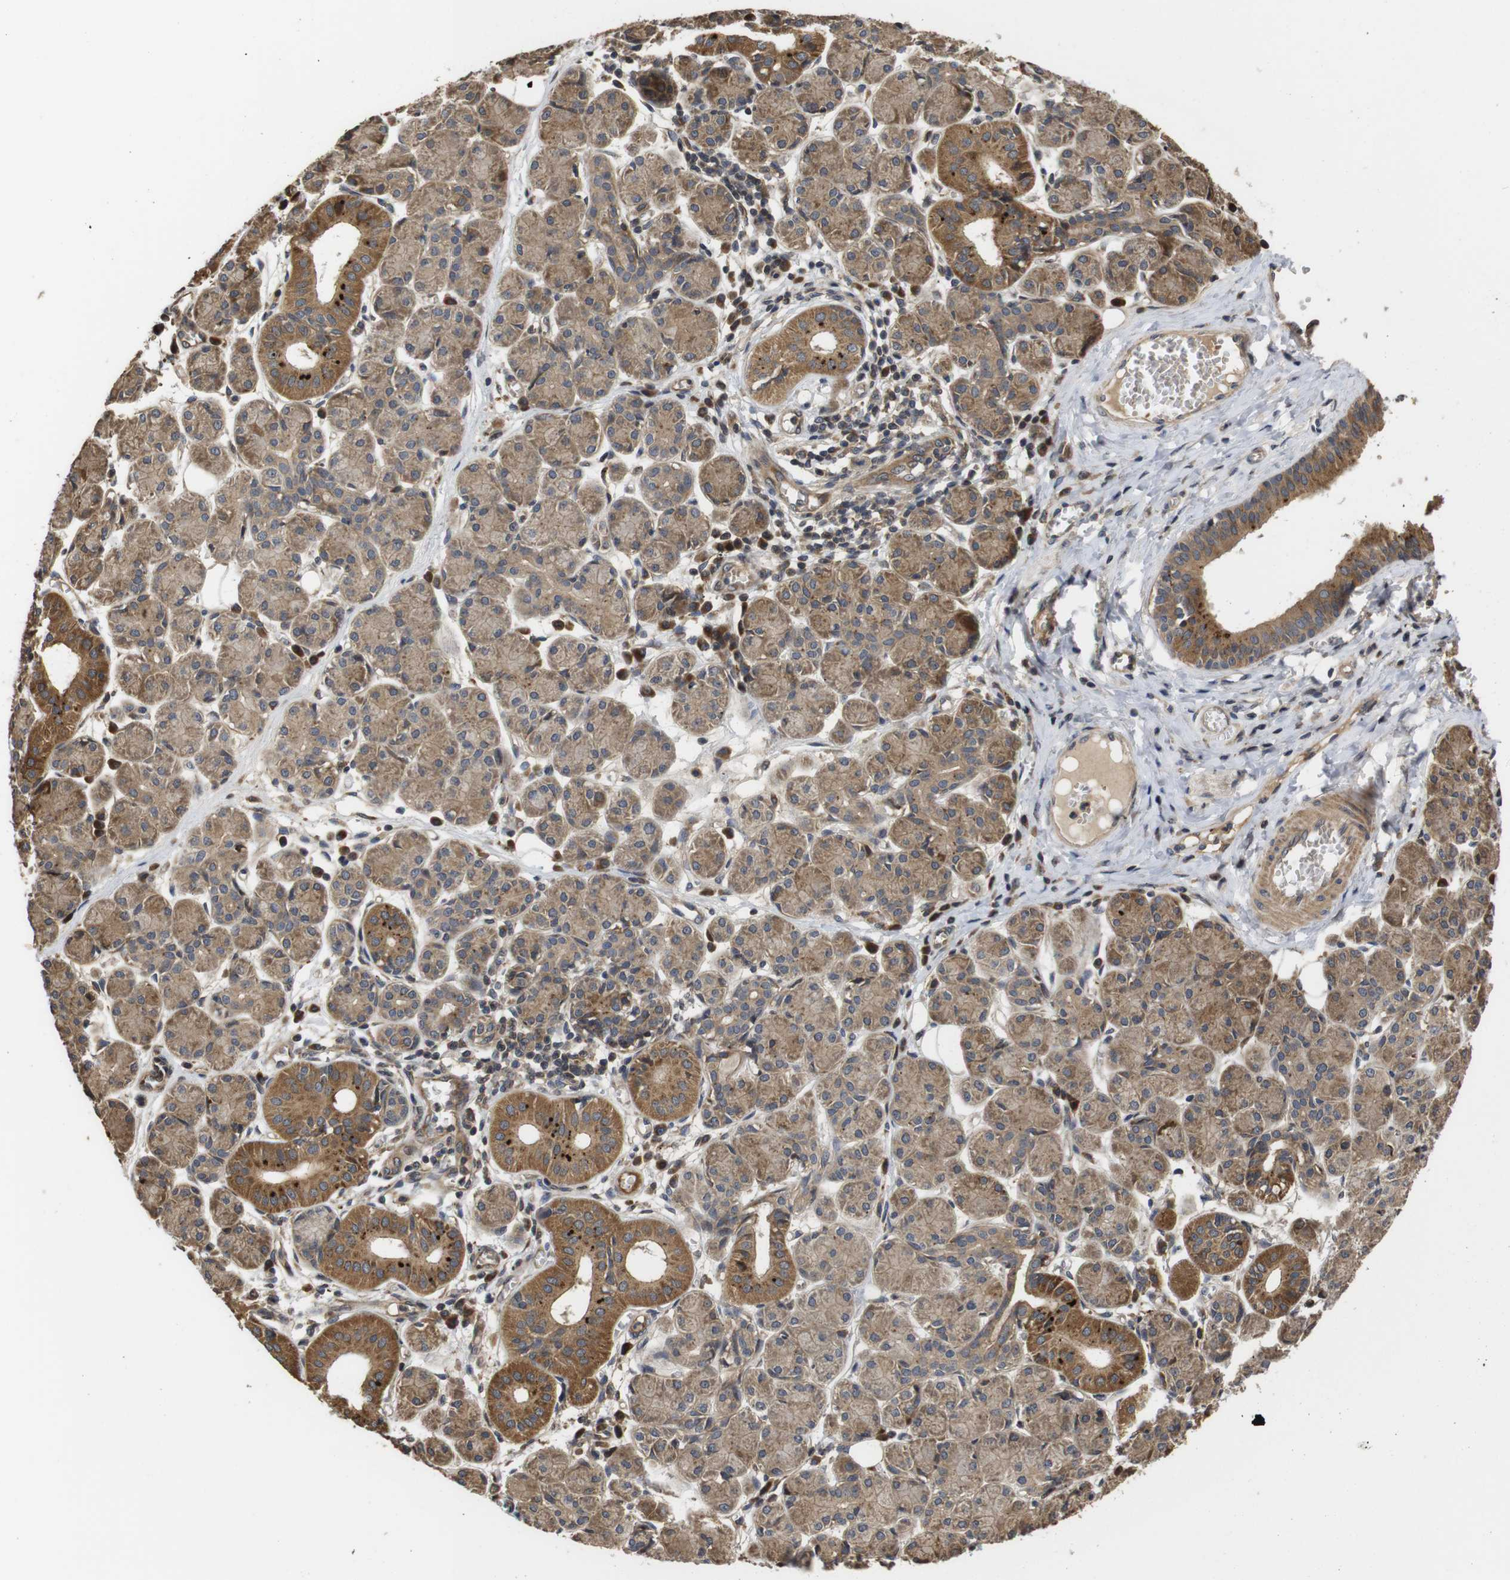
{"staining": {"intensity": "moderate", "quantity": ">75%", "location": "cytoplasmic/membranous"}, "tissue": "salivary gland", "cell_type": "Glandular cells", "image_type": "normal", "snomed": [{"axis": "morphology", "description": "Normal tissue, NOS"}, {"axis": "morphology", "description": "Inflammation, NOS"}, {"axis": "topography", "description": "Lymph node"}, {"axis": "topography", "description": "Salivary gland"}], "caption": "Brown immunohistochemical staining in unremarkable human salivary gland displays moderate cytoplasmic/membranous staining in about >75% of glandular cells. The protein of interest is stained brown, and the nuclei are stained in blue (DAB (3,3'-diaminobenzidine) IHC with brightfield microscopy, high magnification).", "gene": "PTPN14", "patient": {"sex": "male", "age": 3}}